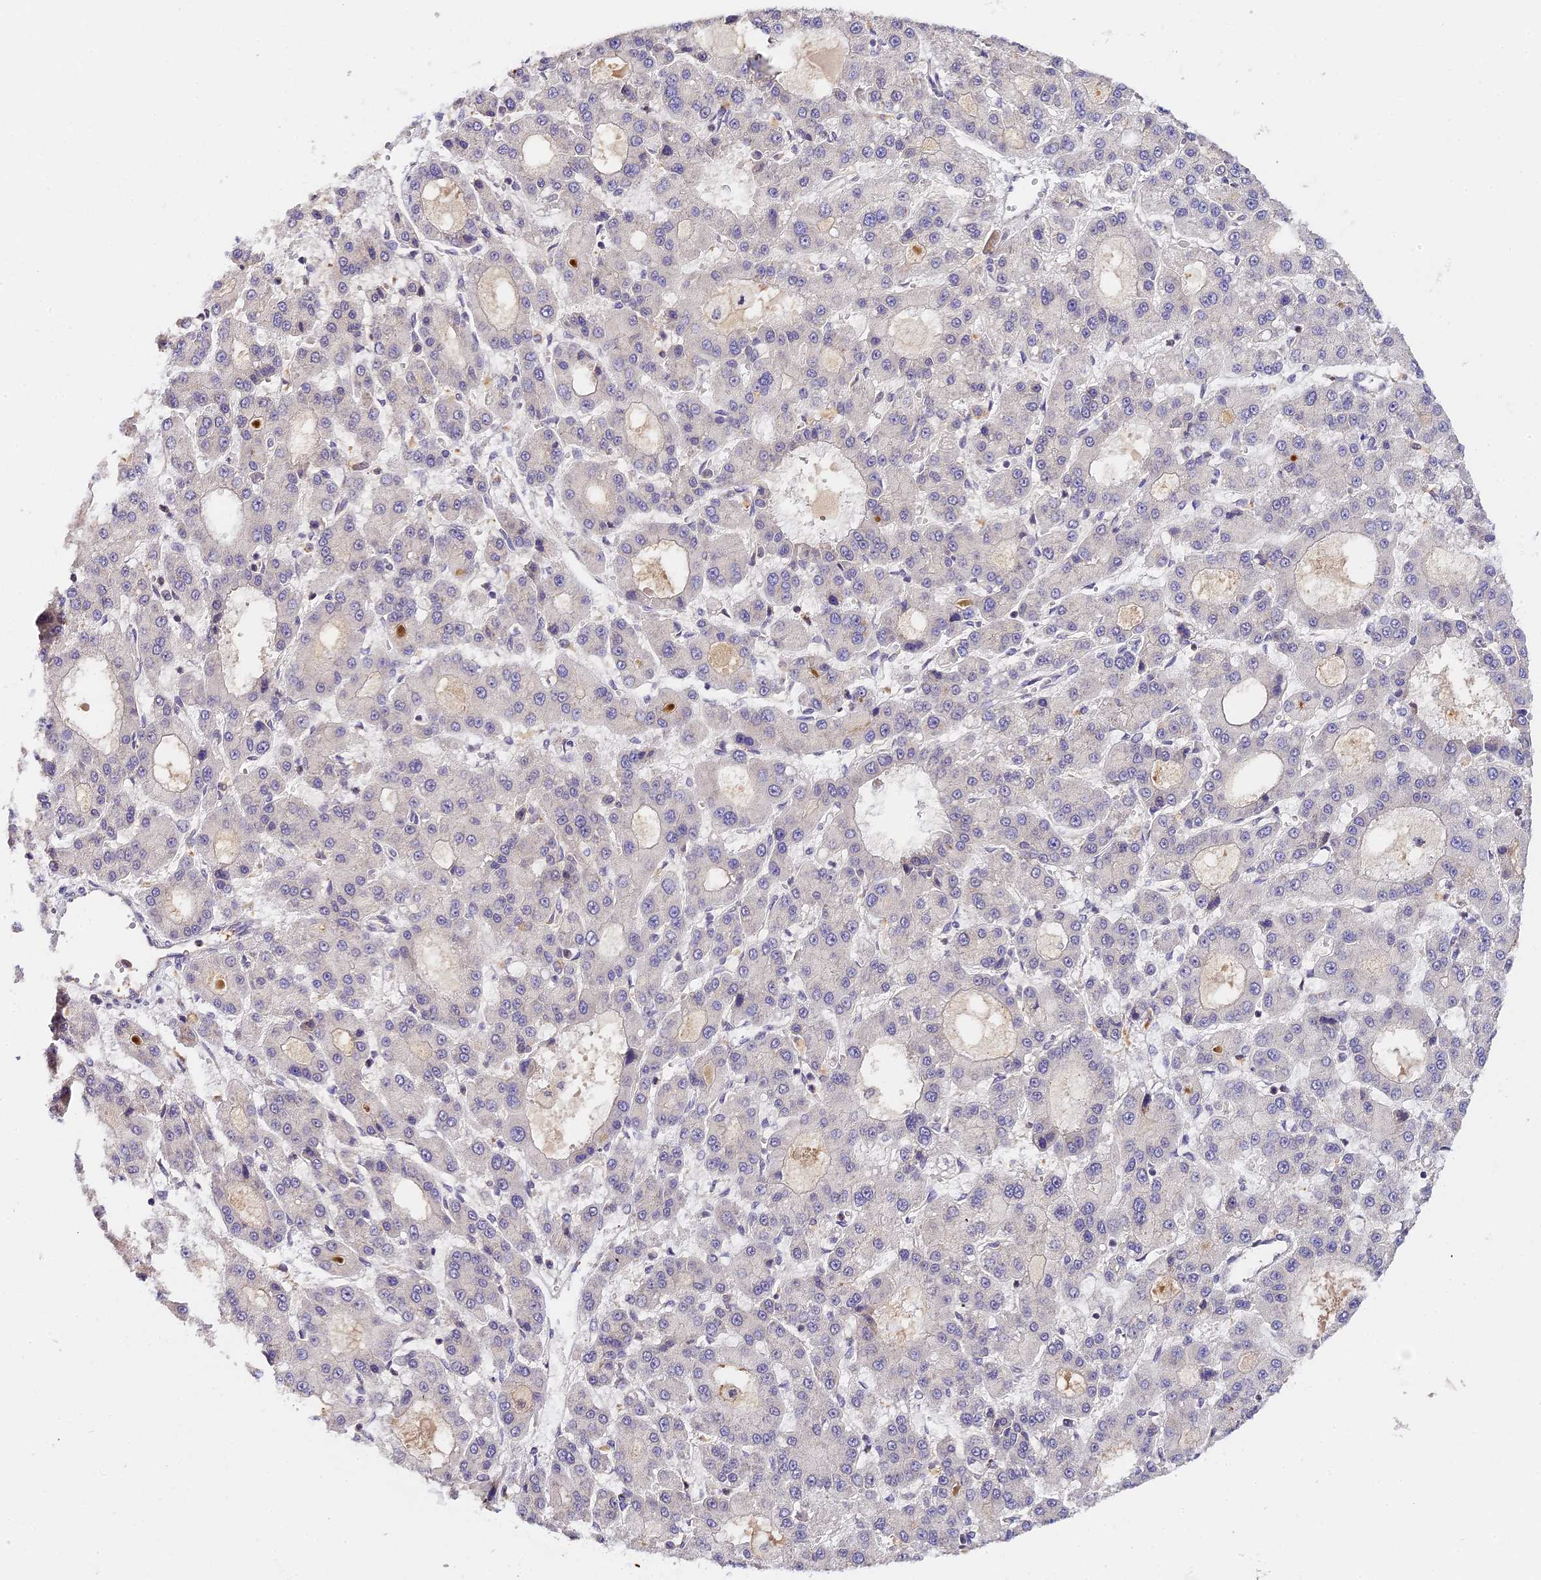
{"staining": {"intensity": "negative", "quantity": "none", "location": "none"}, "tissue": "liver cancer", "cell_type": "Tumor cells", "image_type": "cancer", "snomed": [{"axis": "morphology", "description": "Carcinoma, Hepatocellular, NOS"}, {"axis": "topography", "description": "Liver"}], "caption": "Immunohistochemistry of hepatocellular carcinoma (liver) reveals no expression in tumor cells.", "gene": "IMPACT", "patient": {"sex": "male", "age": 70}}